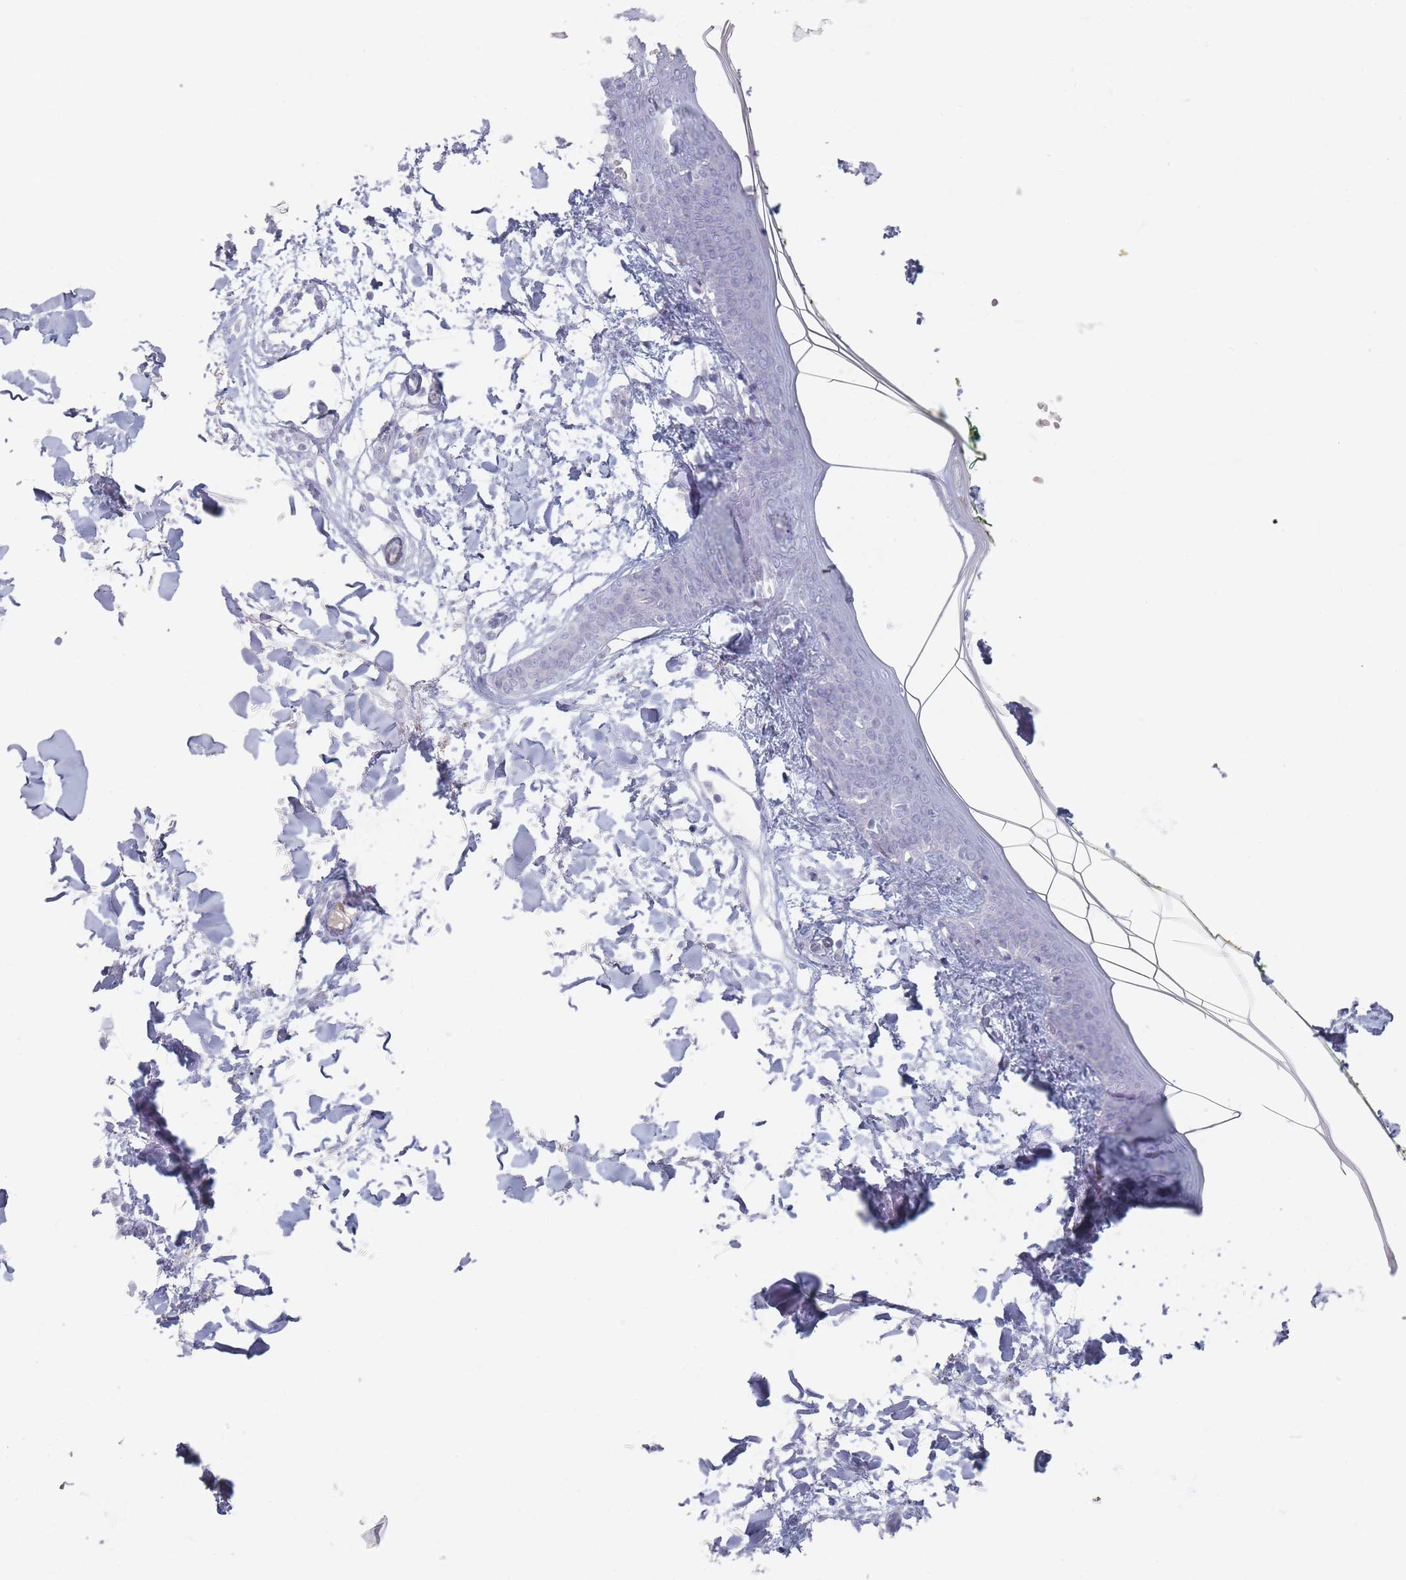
{"staining": {"intensity": "negative", "quantity": "none", "location": "none"}, "tissue": "skin", "cell_type": "Fibroblasts", "image_type": "normal", "snomed": [{"axis": "morphology", "description": "Normal tissue, NOS"}, {"axis": "topography", "description": "Skin"}], "caption": "Immunohistochemical staining of normal human skin demonstrates no significant staining in fibroblasts.", "gene": "HELZ2", "patient": {"sex": "female", "age": 34}}